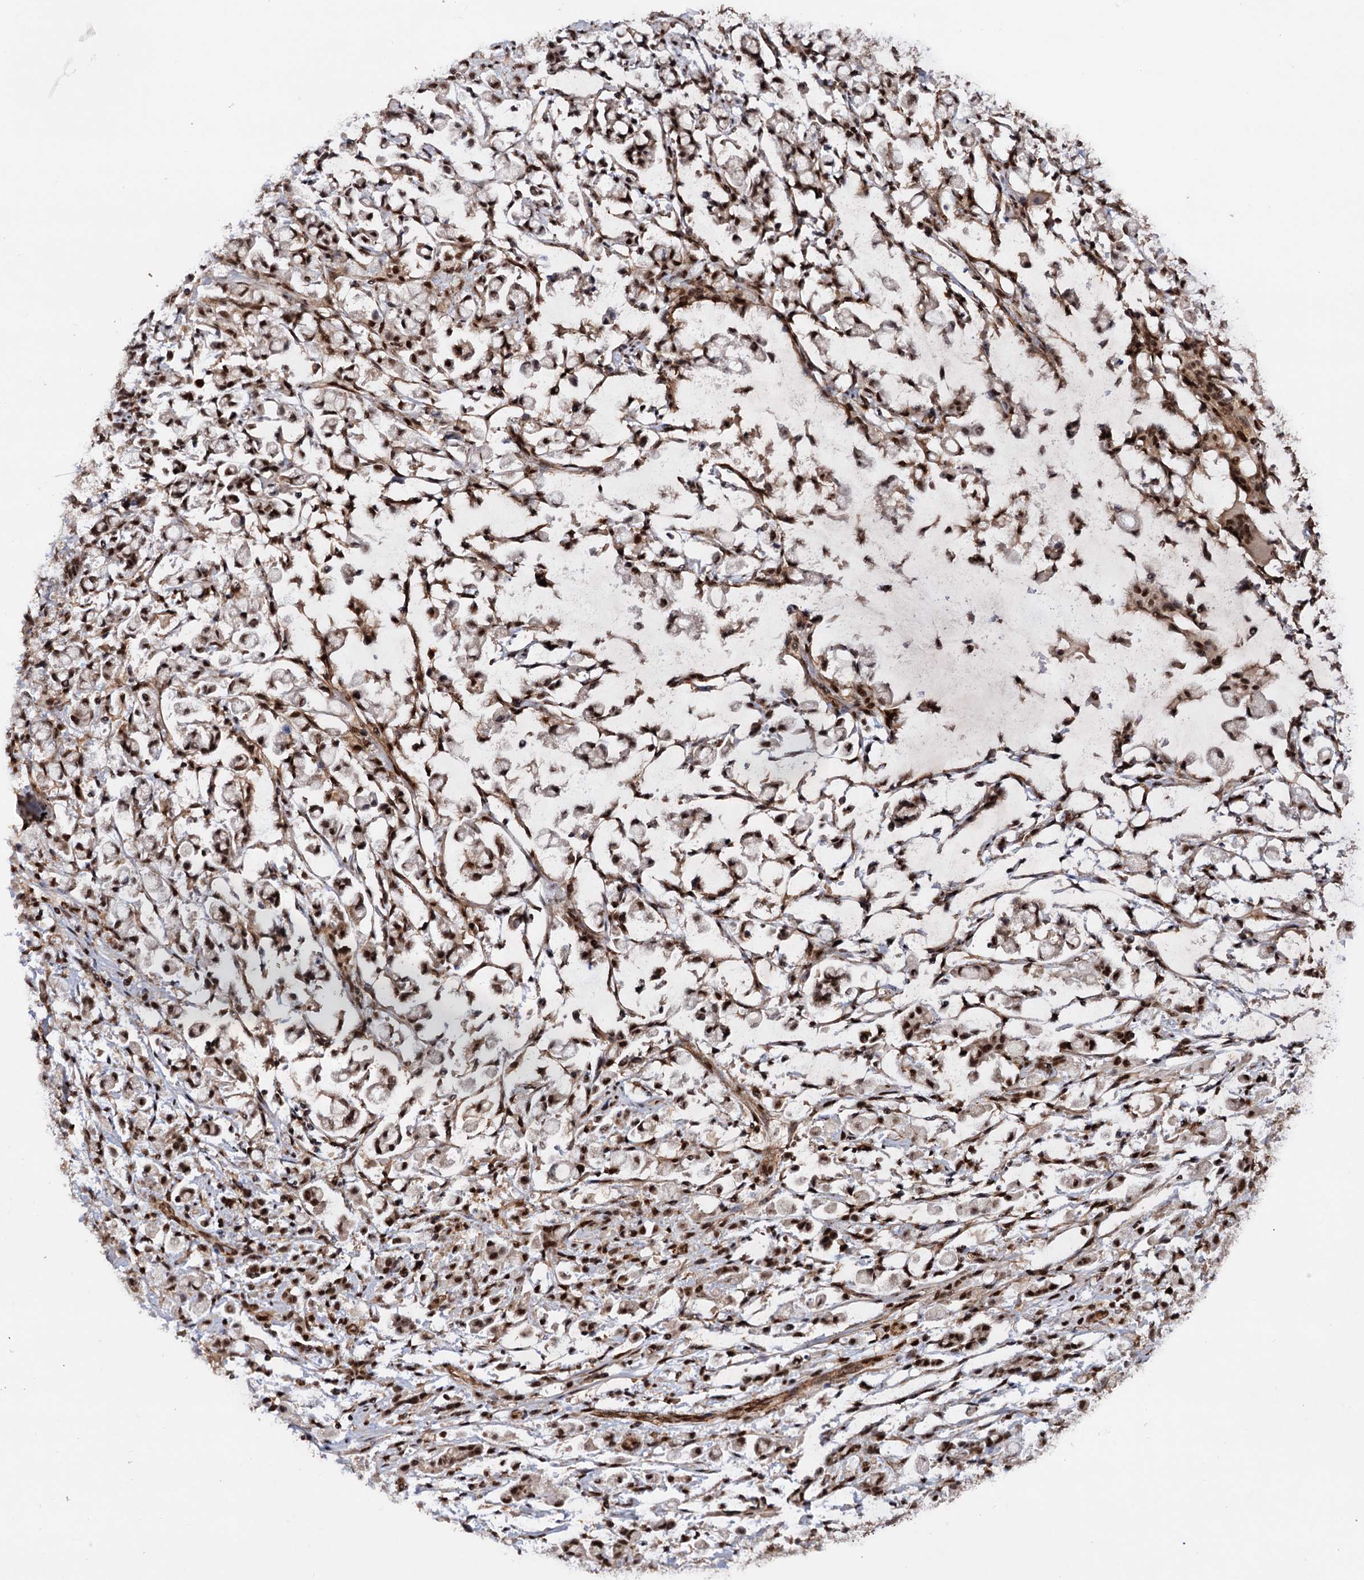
{"staining": {"intensity": "strong", "quantity": ">75%", "location": "nuclear"}, "tissue": "stomach cancer", "cell_type": "Tumor cells", "image_type": "cancer", "snomed": [{"axis": "morphology", "description": "Adenocarcinoma, NOS"}, {"axis": "topography", "description": "Stomach"}], "caption": "There is high levels of strong nuclear staining in tumor cells of adenocarcinoma (stomach), as demonstrated by immunohistochemical staining (brown color).", "gene": "TBC1D12", "patient": {"sex": "female", "age": 60}}